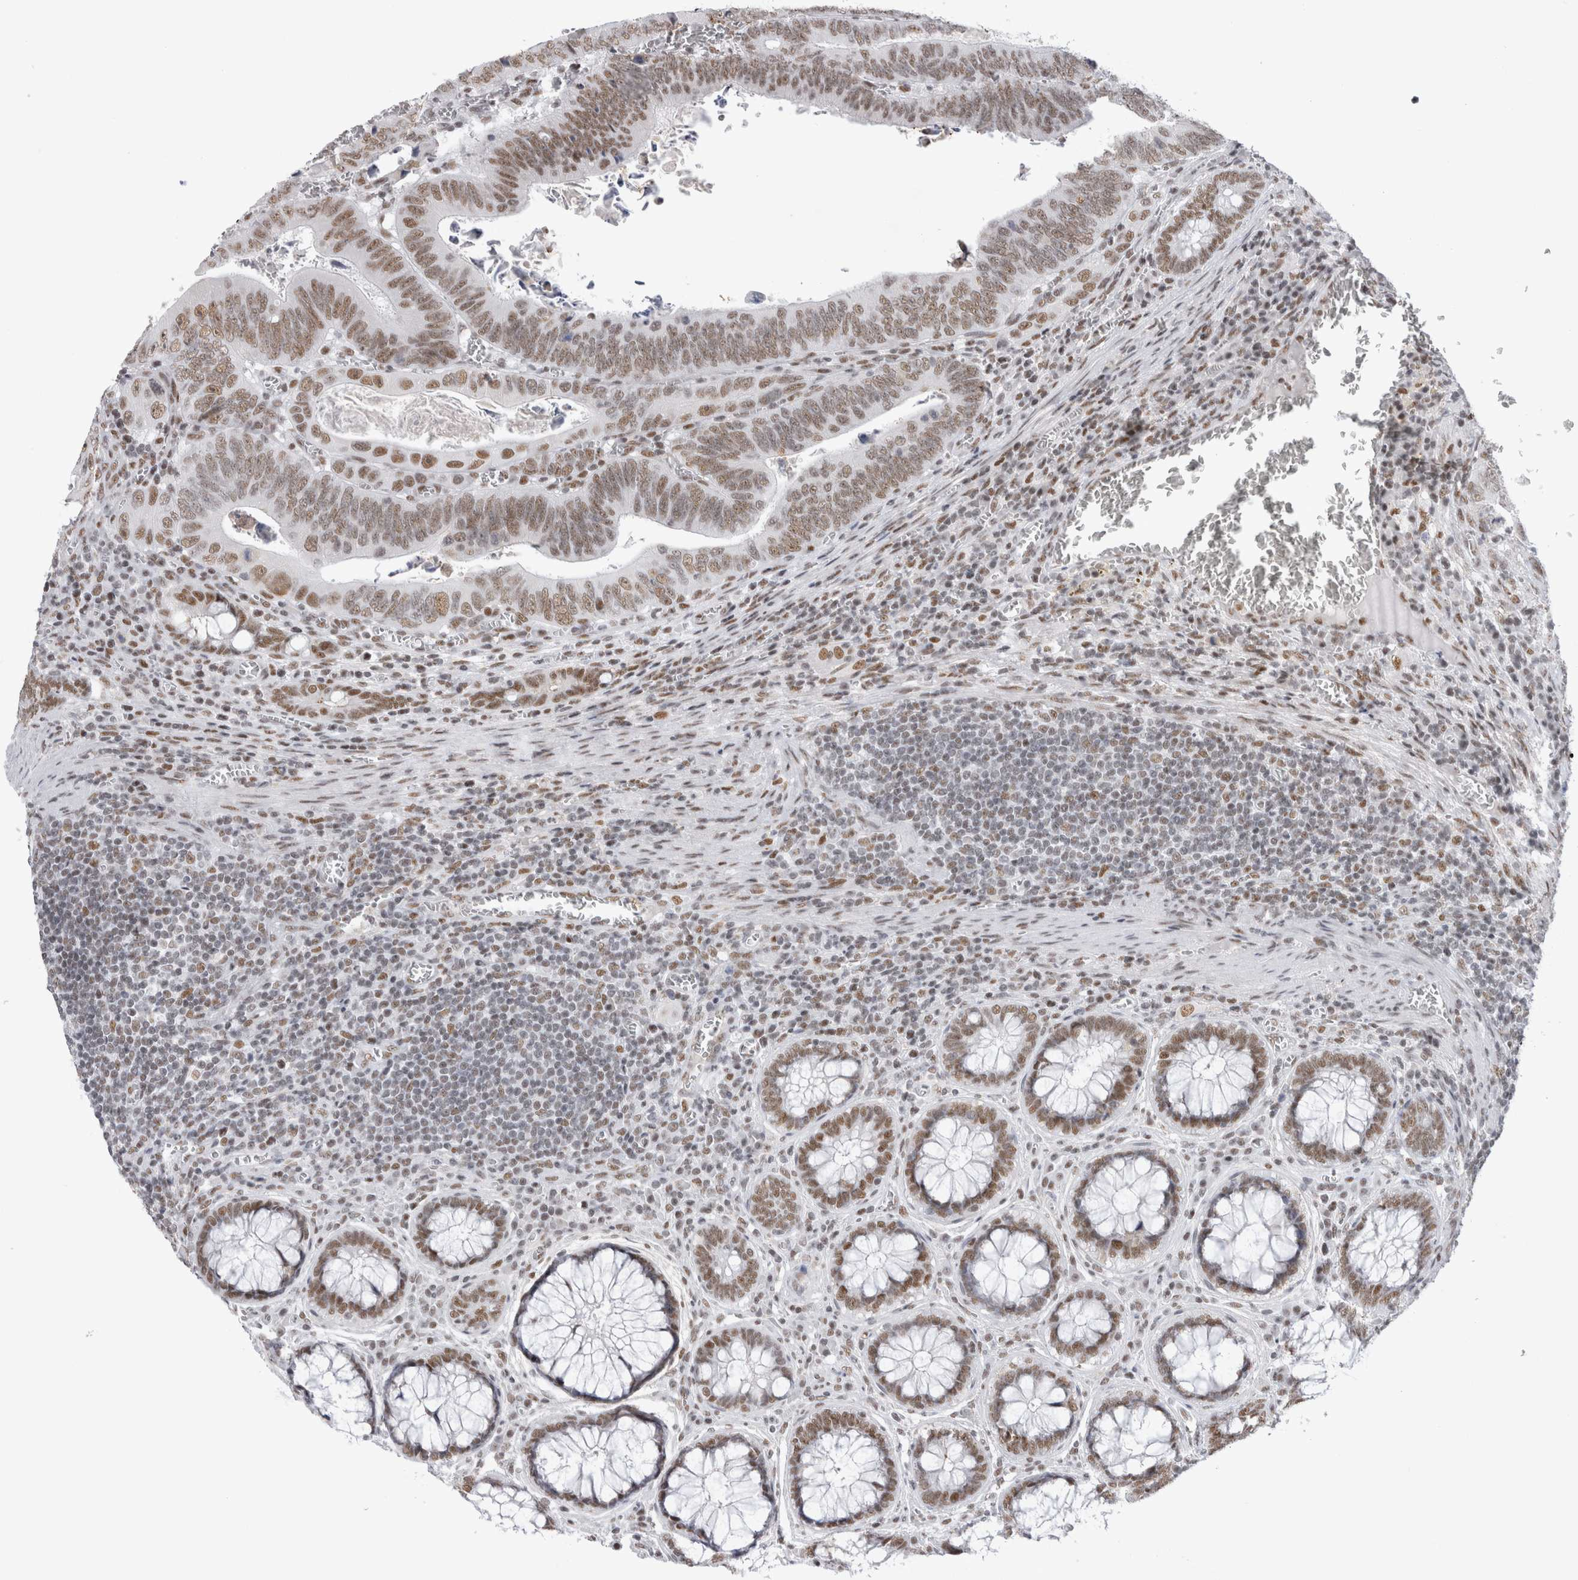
{"staining": {"intensity": "moderate", "quantity": ">75%", "location": "nuclear"}, "tissue": "colorectal cancer", "cell_type": "Tumor cells", "image_type": "cancer", "snomed": [{"axis": "morphology", "description": "Inflammation, NOS"}, {"axis": "morphology", "description": "Adenocarcinoma, NOS"}, {"axis": "topography", "description": "Colon"}], "caption": "High-power microscopy captured an IHC micrograph of colorectal cancer (adenocarcinoma), revealing moderate nuclear positivity in approximately >75% of tumor cells. (DAB IHC with brightfield microscopy, high magnification).", "gene": "API5", "patient": {"sex": "male", "age": 72}}